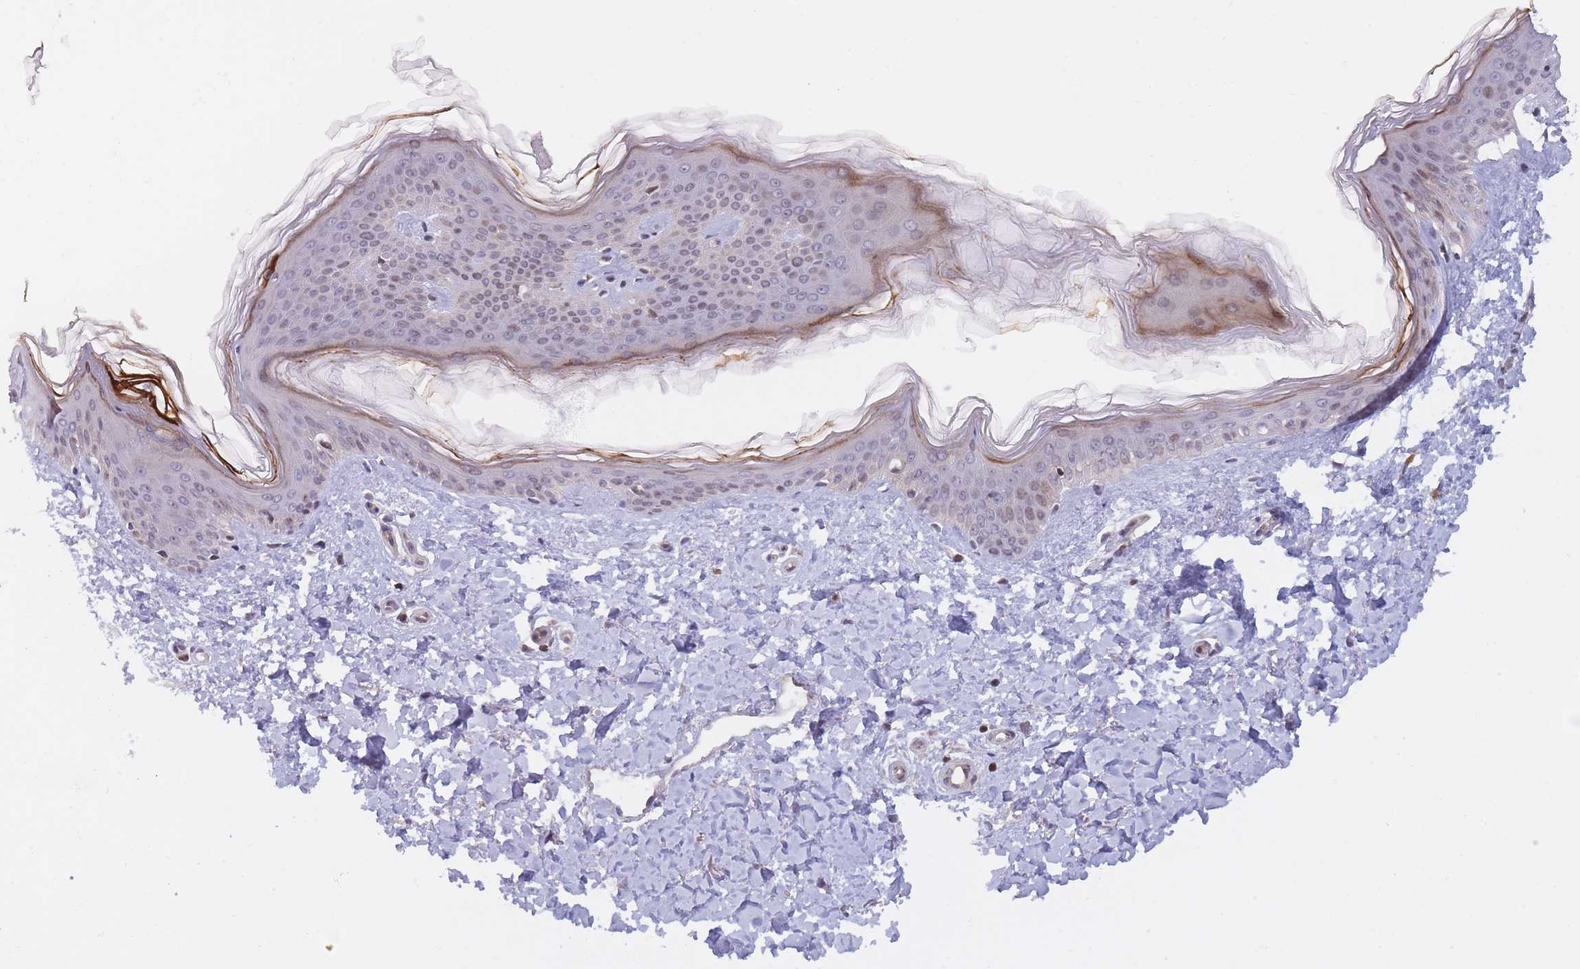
{"staining": {"intensity": "negative", "quantity": "none", "location": "none"}, "tissue": "skin", "cell_type": "Fibroblasts", "image_type": "normal", "snomed": [{"axis": "morphology", "description": "Normal tissue, NOS"}, {"axis": "topography", "description": "Skin"}], "caption": "Histopathology image shows no protein staining in fibroblasts of unremarkable skin. Brightfield microscopy of immunohistochemistry stained with DAB (3,3'-diaminobenzidine) (brown) and hematoxylin (blue), captured at high magnification.", "gene": "SLC35F5", "patient": {"sex": "female", "age": 41}}